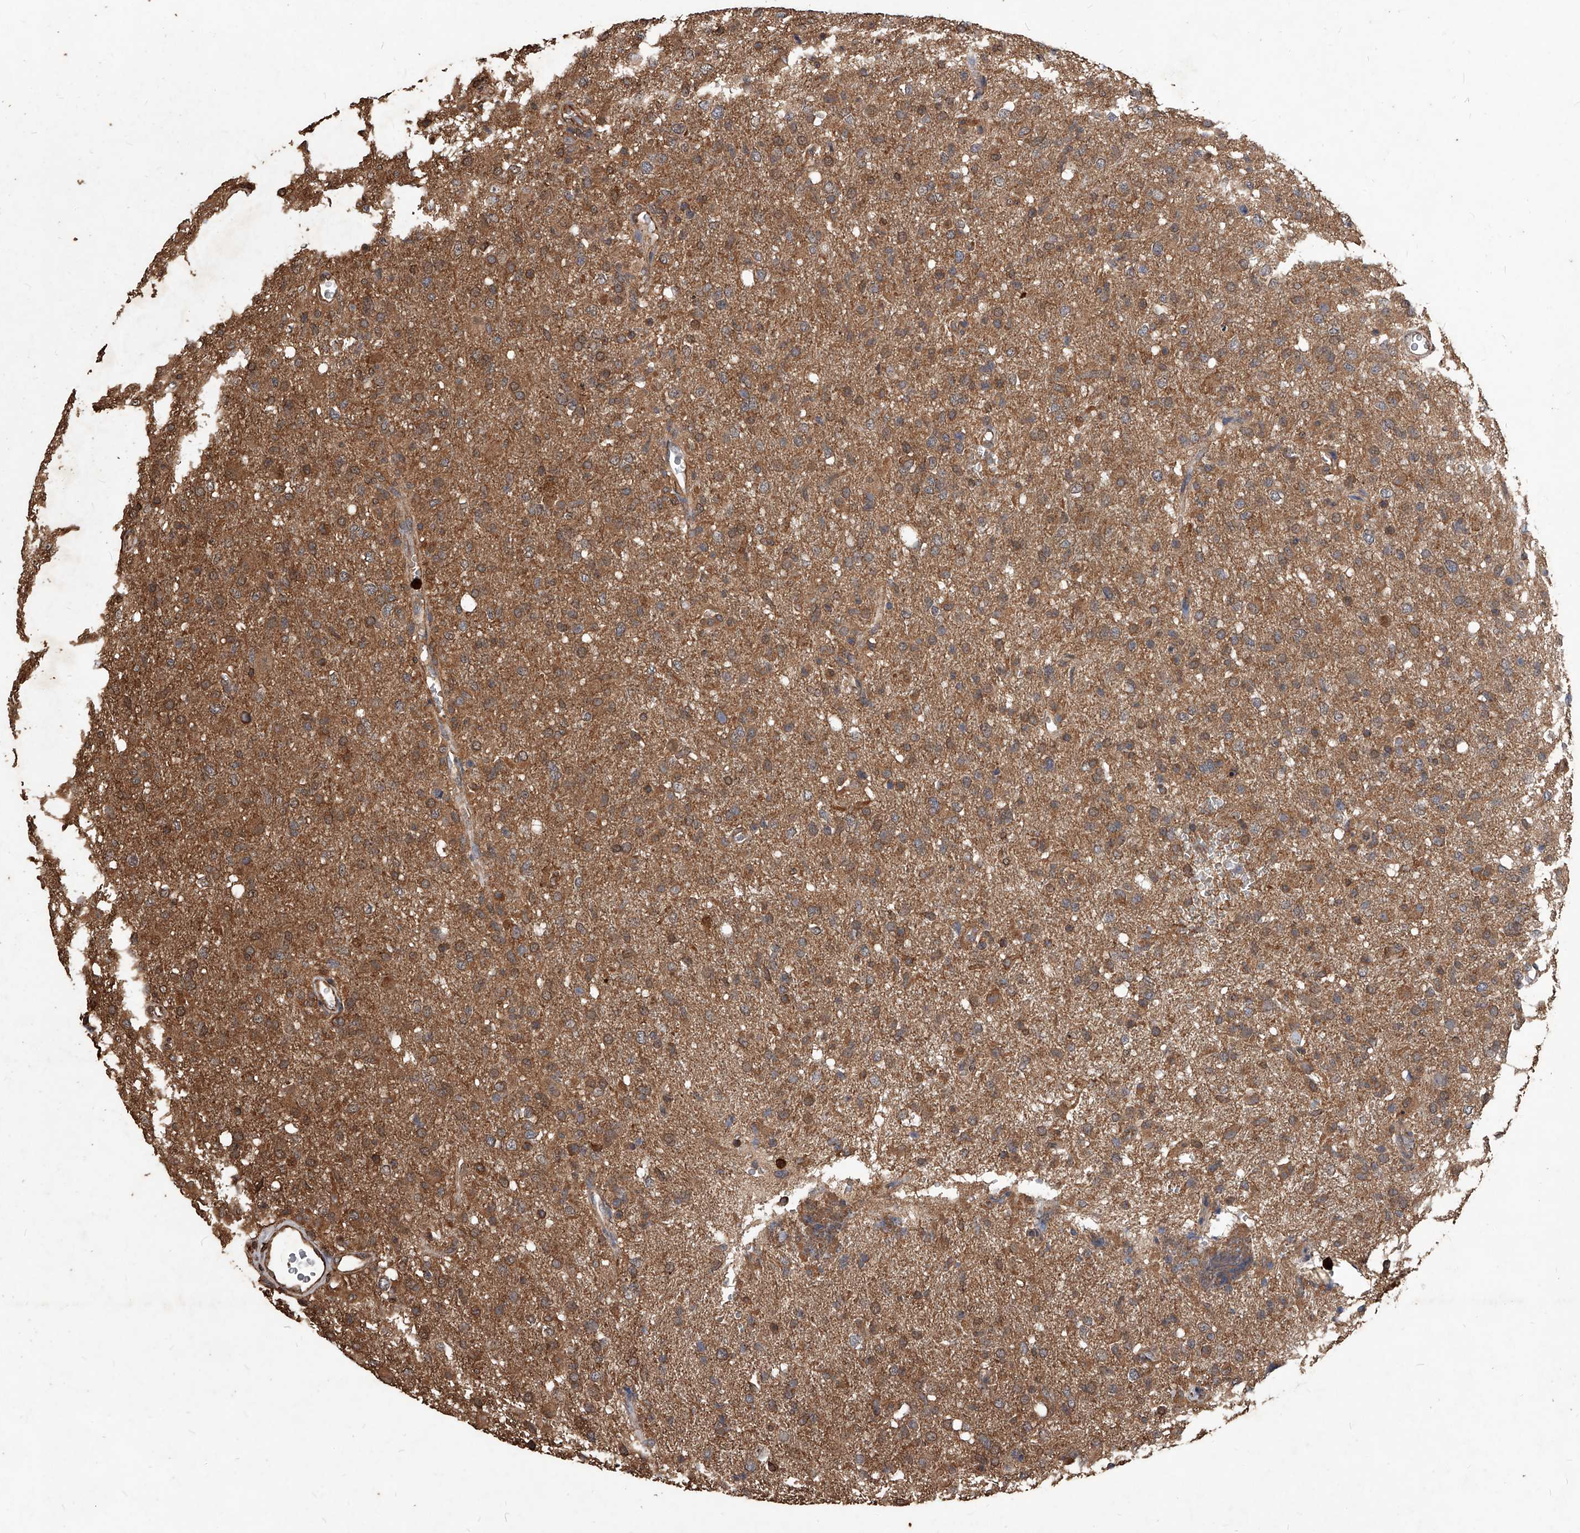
{"staining": {"intensity": "moderate", "quantity": ">75%", "location": "cytoplasmic/membranous"}, "tissue": "glioma", "cell_type": "Tumor cells", "image_type": "cancer", "snomed": [{"axis": "morphology", "description": "Glioma, malignant, High grade"}, {"axis": "topography", "description": "Brain"}], "caption": "Moderate cytoplasmic/membranous expression is present in approximately >75% of tumor cells in glioma.", "gene": "UCP2", "patient": {"sex": "female", "age": 57}}